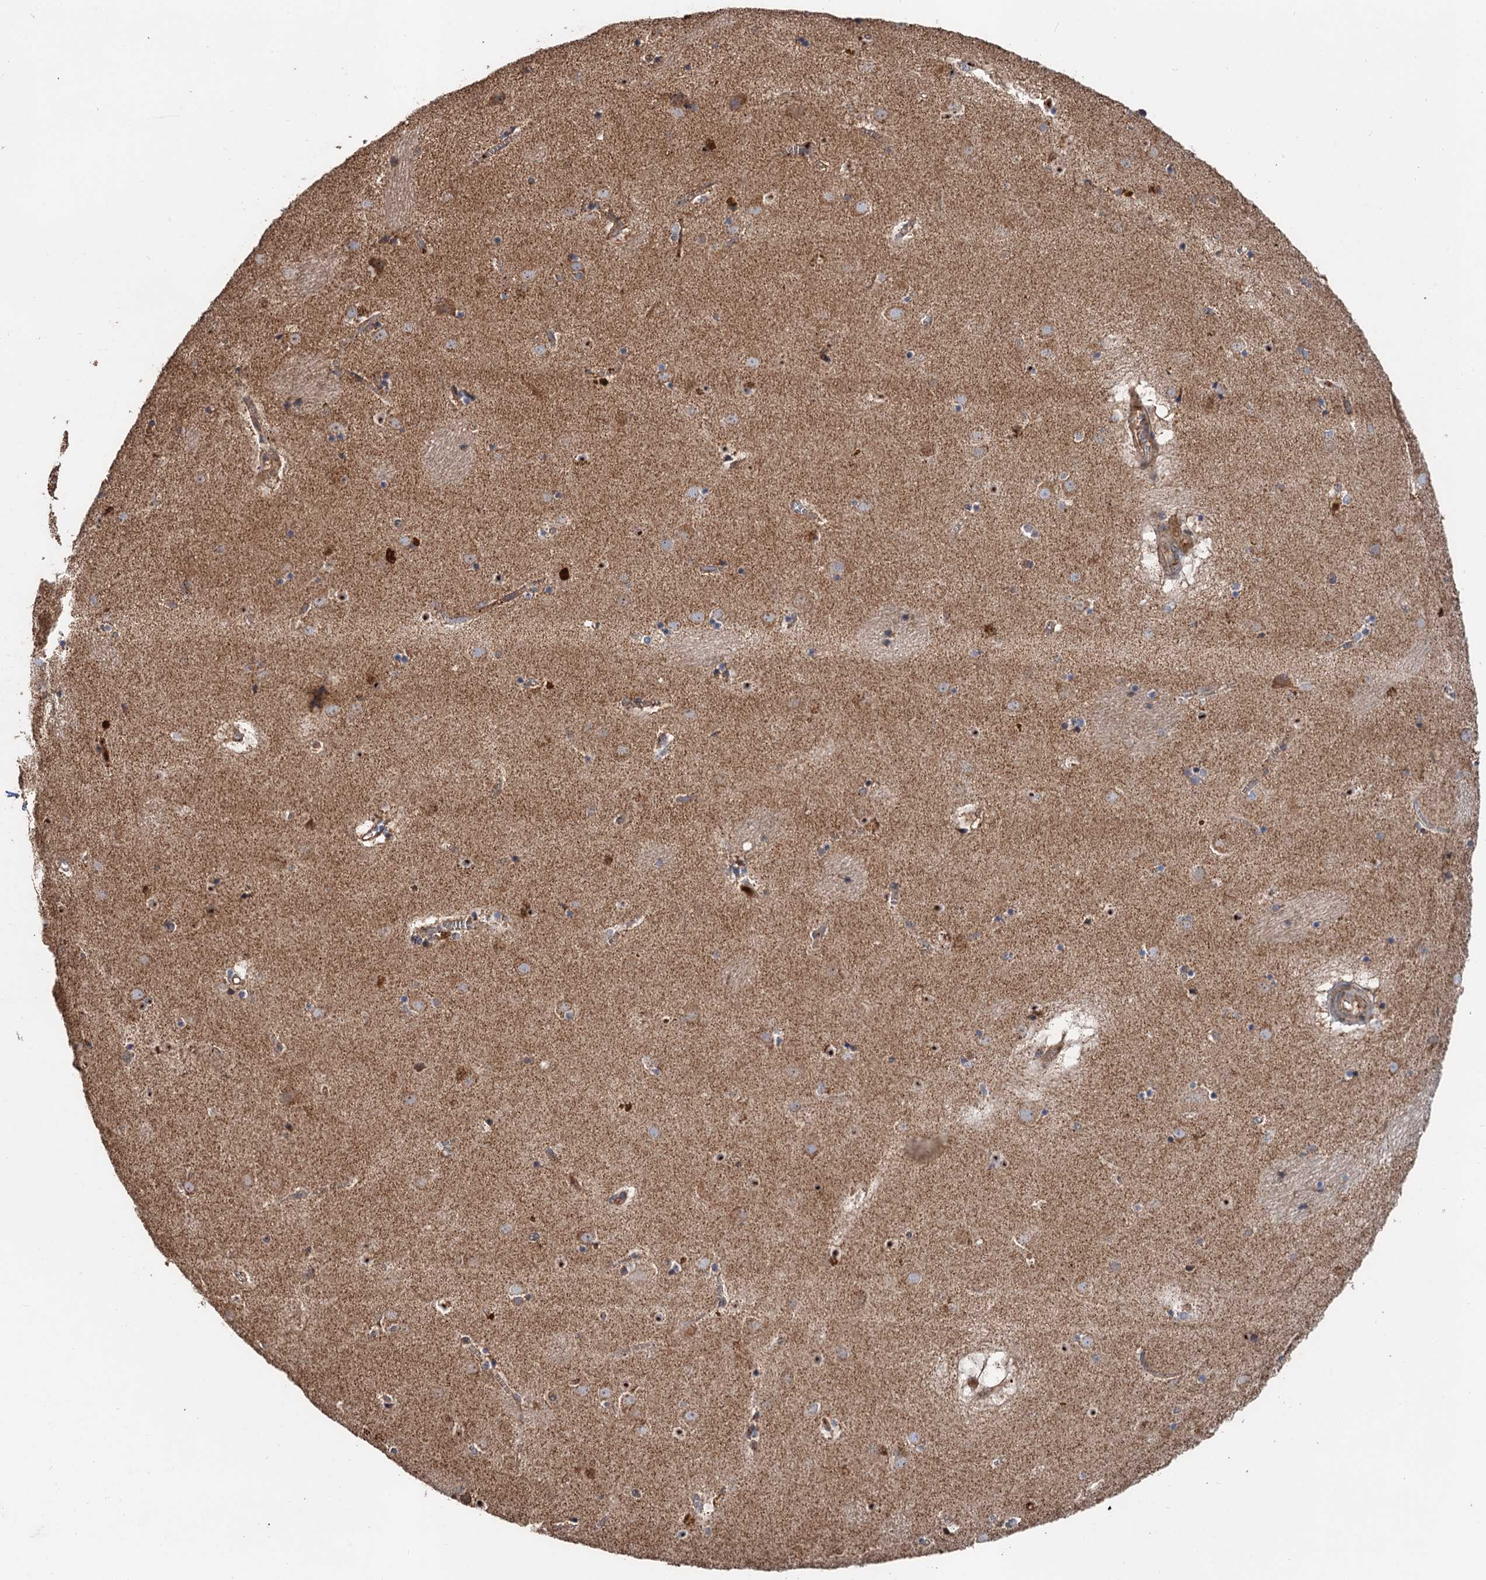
{"staining": {"intensity": "weak", "quantity": "25%-75%", "location": "cytoplasmic/membranous"}, "tissue": "caudate", "cell_type": "Glial cells", "image_type": "normal", "snomed": [{"axis": "morphology", "description": "Normal tissue, NOS"}, {"axis": "topography", "description": "Lateral ventricle wall"}], "caption": "The histopathology image exhibits a brown stain indicating the presence of a protein in the cytoplasmic/membranous of glial cells in caudate. (brown staining indicates protein expression, while blue staining denotes nuclei).", "gene": "DEXI", "patient": {"sex": "male", "age": 70}}